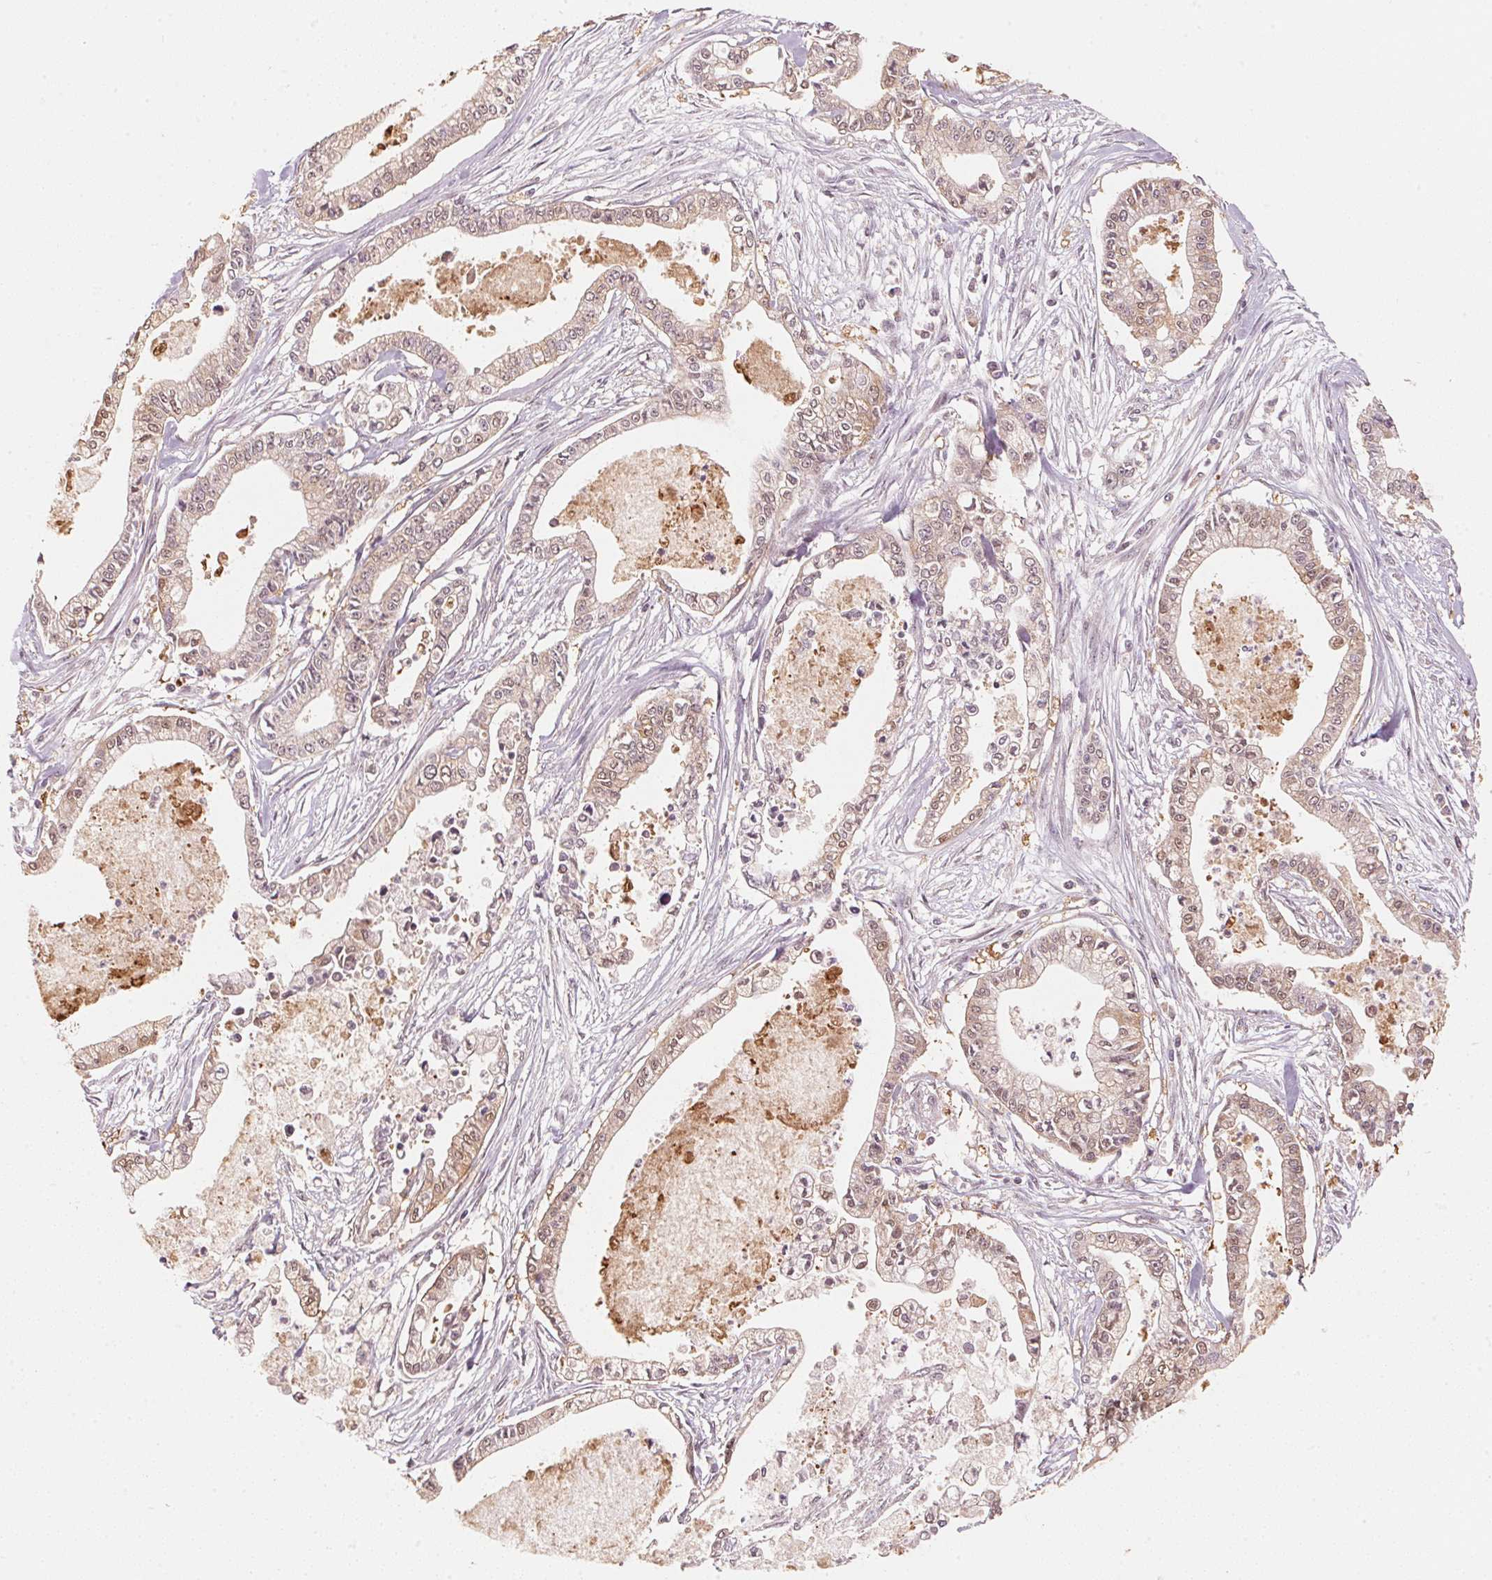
{"staining": {"intensity": "weak", "quantity": ">75%", "location": "cytoplasmic/membranous,nuclear"}, "tissue": "pancreatic cancer", "cell_type": "Tumor cells", "image_type": "cancer", "snomed": [{"axis": "morphology", "description": "Adenocarcinoma, NOS"}, {"axis": "topography", "description": "Pancreas"}], "caption": "The image shows staining of pancreatic cancer (adenocarcinoma), revealing weak cytoplasmic/membranous and nuclear protein staining (brown color) within tumor cells.", "gene": "C2orf73", "patient": {"sex": "female", "age": 65}}